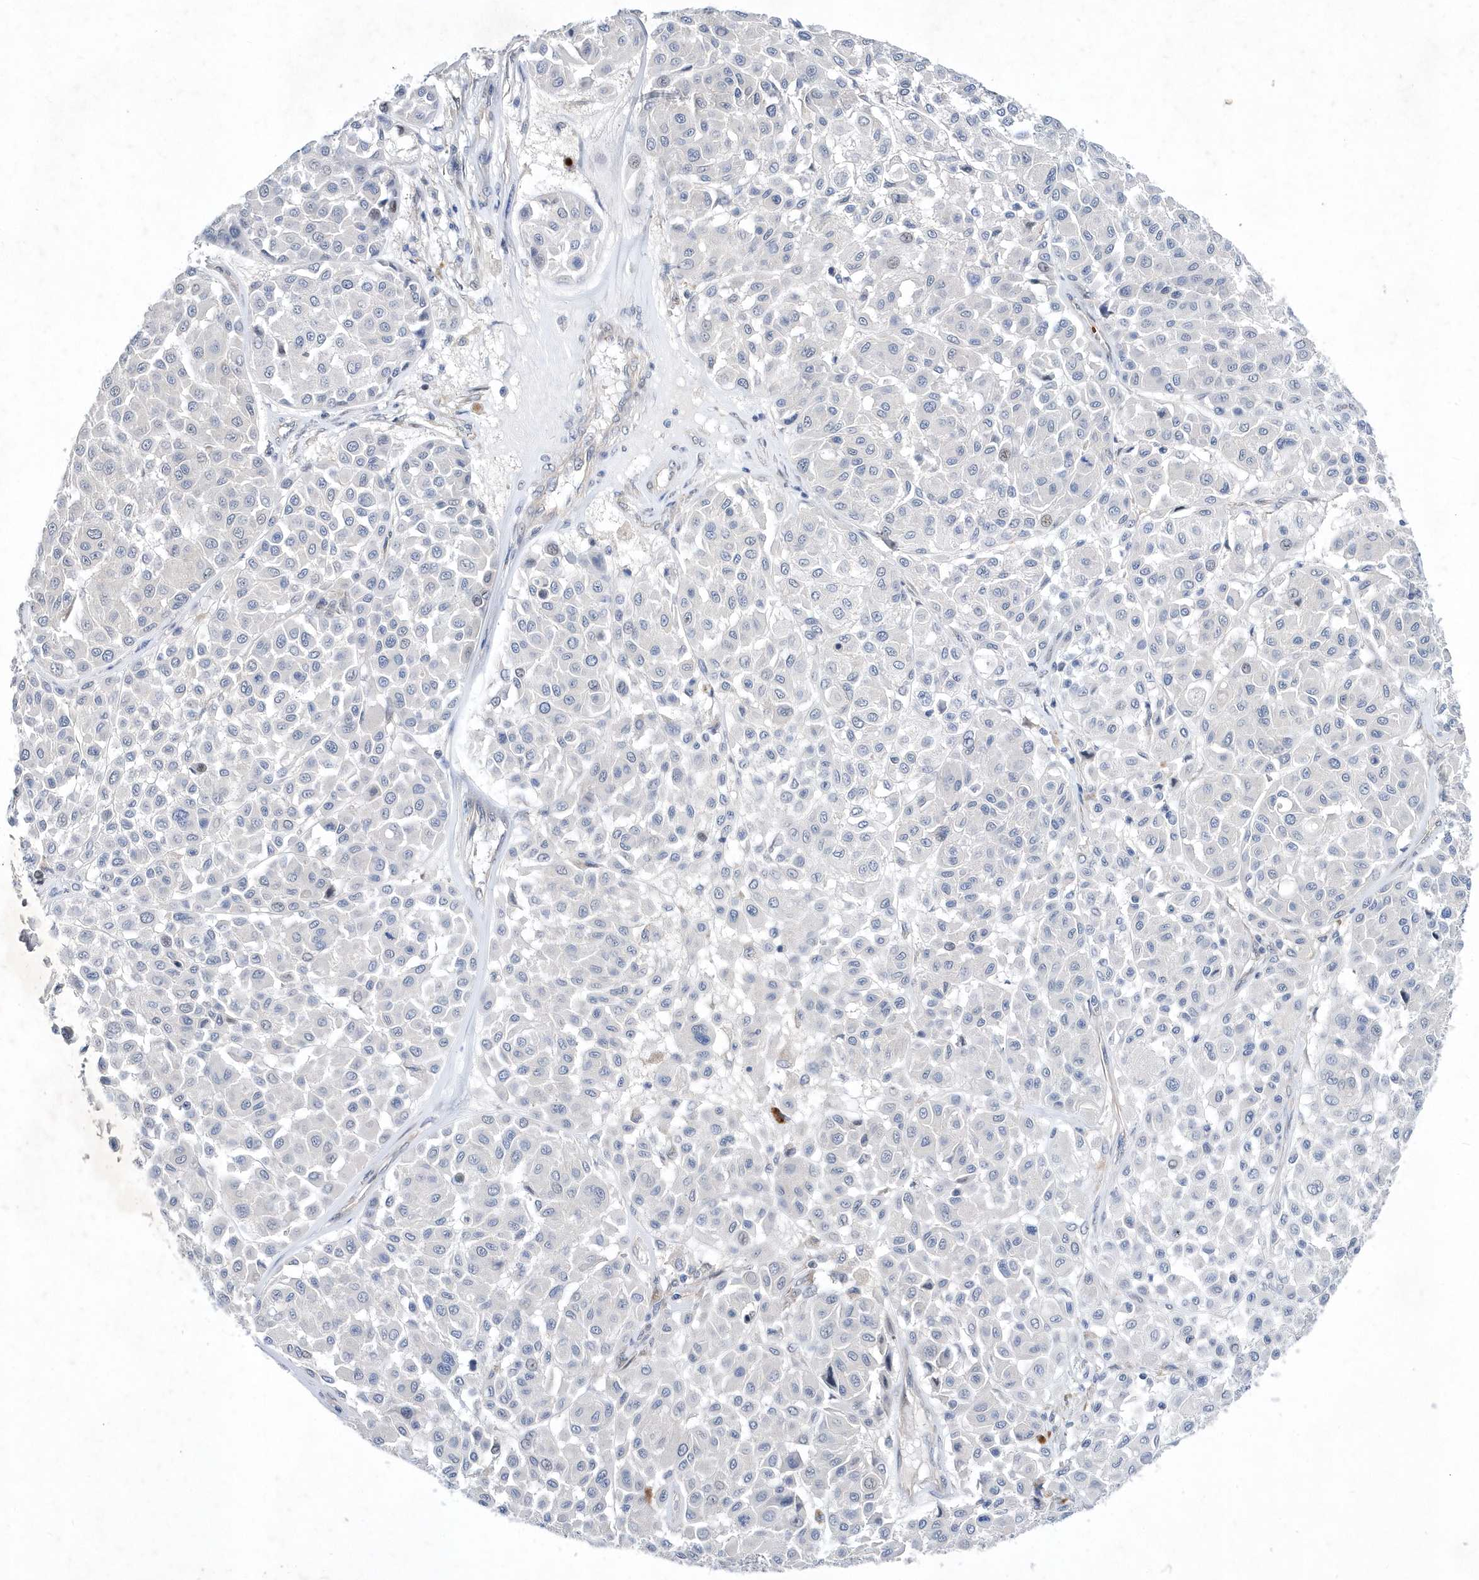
{"staining": {"intensity": "negative", "quantity": "none", "location": "none"}, "tissue": "melanoma", "cell_type": "Tumor cells", "image_type": "cancer", "snomed": [{"axis": "morphology", "description": "Malignant melanoma, Metastatic site"}, {"axis": "topography", "description": "Soft tissue"}], "caption": "Malignant melanoma (metastatic site) was stained to show a protein in brown. There is no significant expression in tumor cells.", "gene": "ZNF875", "patient": {"sex": "male", "age": 41}}